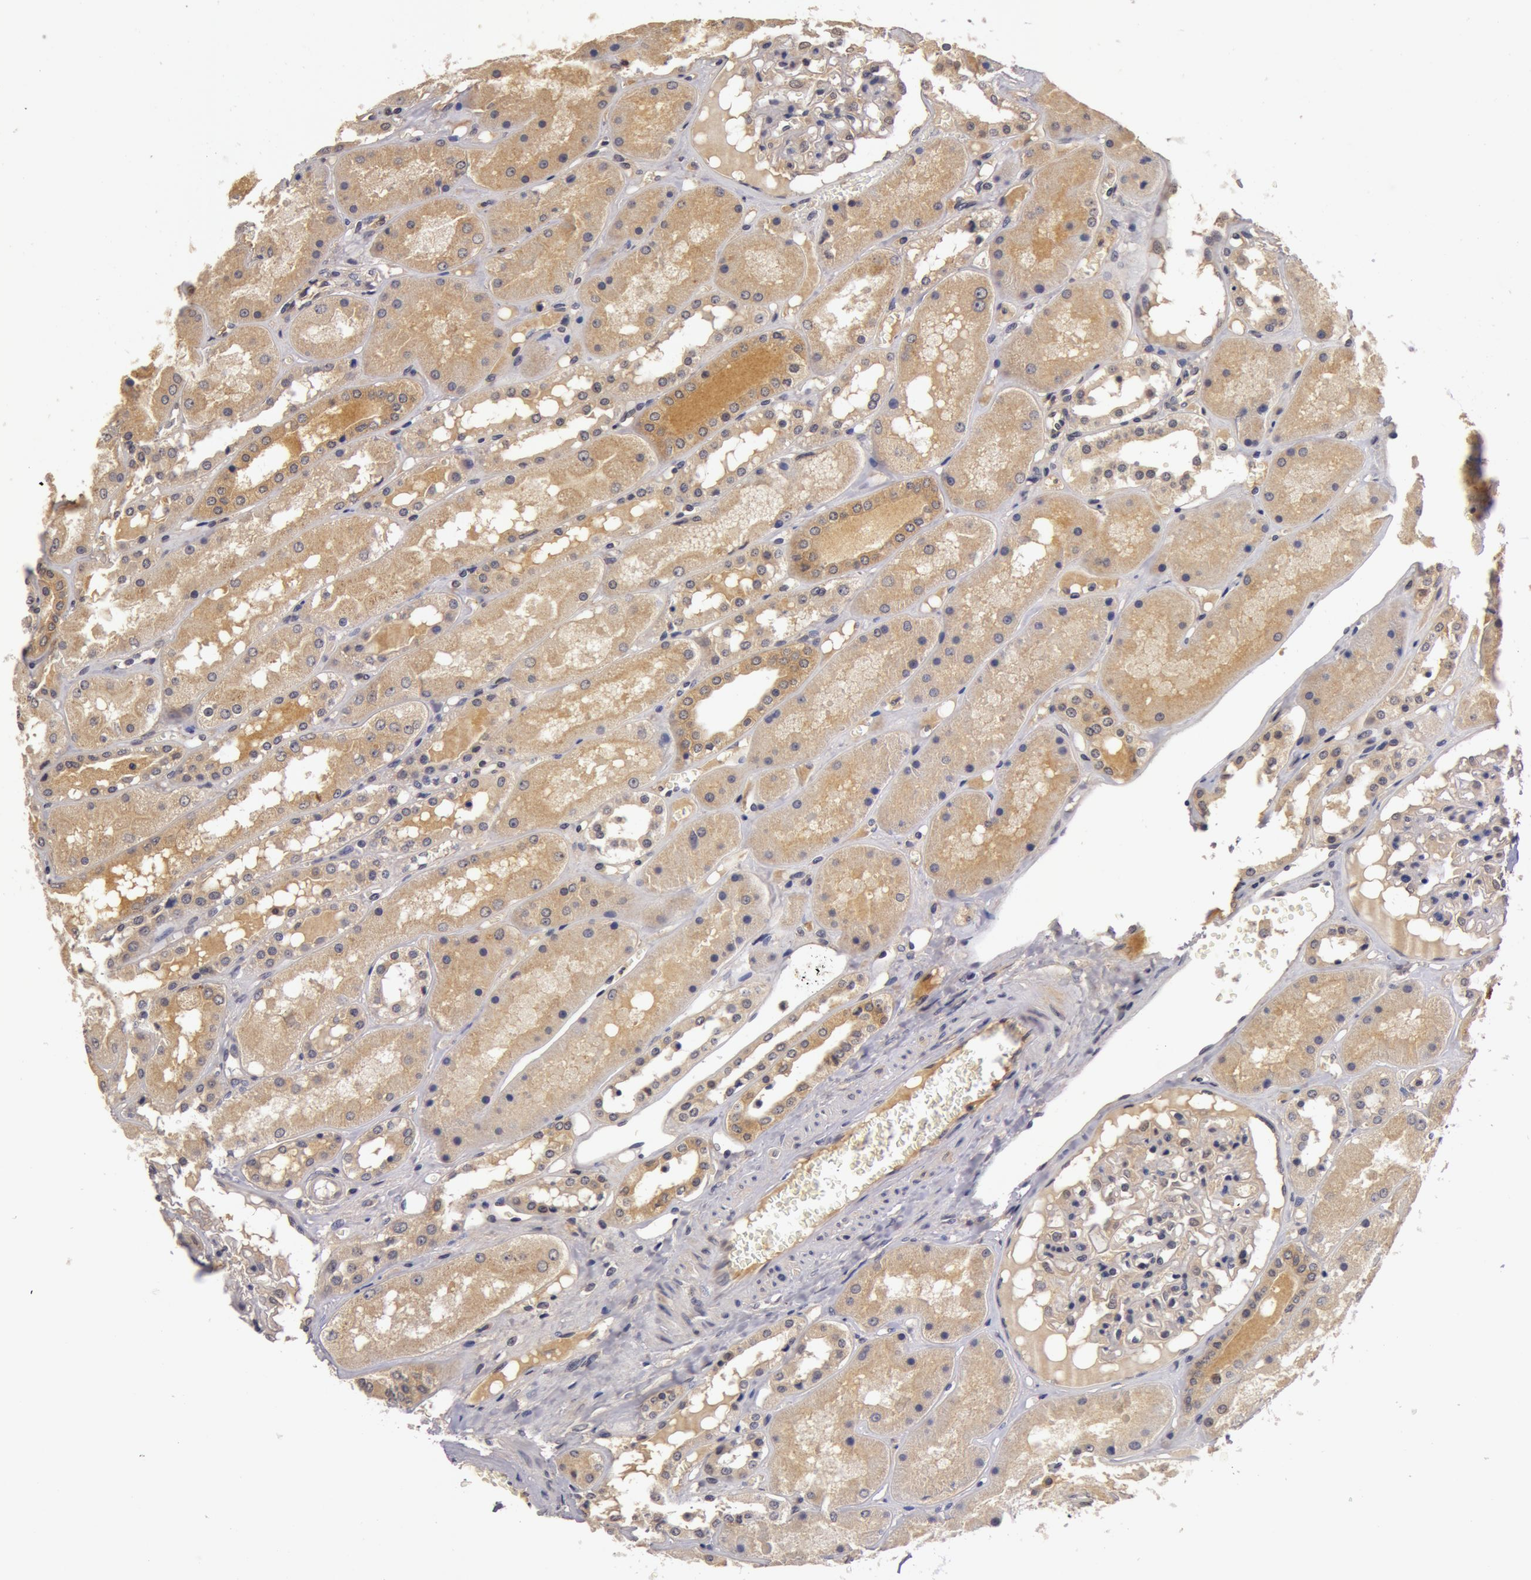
{"staining": {"intensity": "weak", "quantity": "25%-75%", "location": "cytoplasmic/membranous,nuclear"}, "tissue": "kidney", "cell_type": "Cells in glomeruli", "image_type": "normal", "snomed": [{"axis": "morphology", "description": "Normal tissue, NOS"}, {"axis": "topography", "description": "Kidney"}], "caption": "Cells in glomeruli display low levels of weak cytoplasmic/membranous,nuclear expression in about 25%-75% of cells in benign kidney. The staining was performed using DAB, with brown indicating positive protein expression. Nuclei are stained blue with hematoxylin.", "gene": "BCHE", "patient": {"sex": "male", "age": 36}}